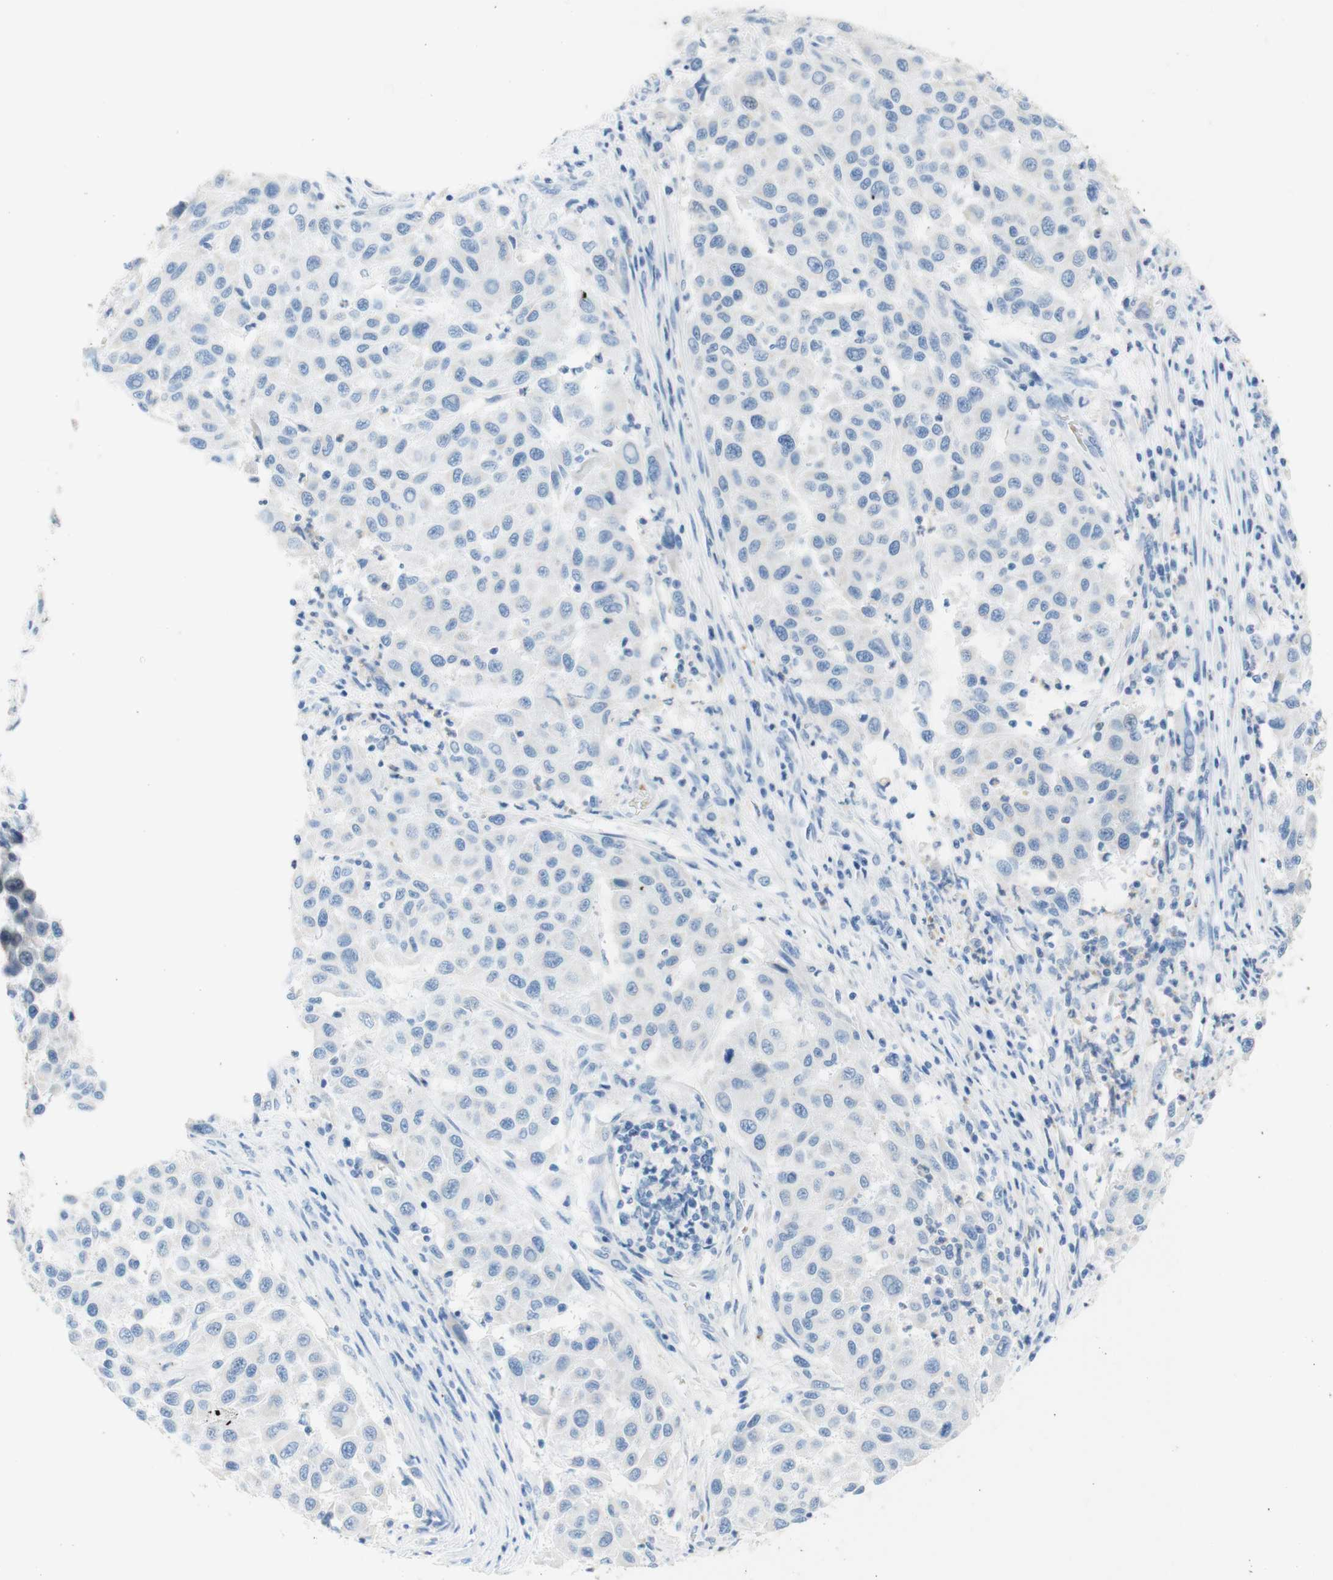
{"staining": {"intensity": "negative", "quantity": "none", "location": "none"}, "tissue": "melanoma", "cell_type": "Tumor cells", "image_type": "cancer", "snomed": [{"axis": "morphology", "description": "Malignant melanoma, Metastatic site"}, {"axis": "topography", "description": "Lymph node"}], "caption": "Protein analysis of melanoma reveals no significant expression in tumor cells.", "gene": "CEACAM1", "patient": {"sex": "male", "age": 61}}